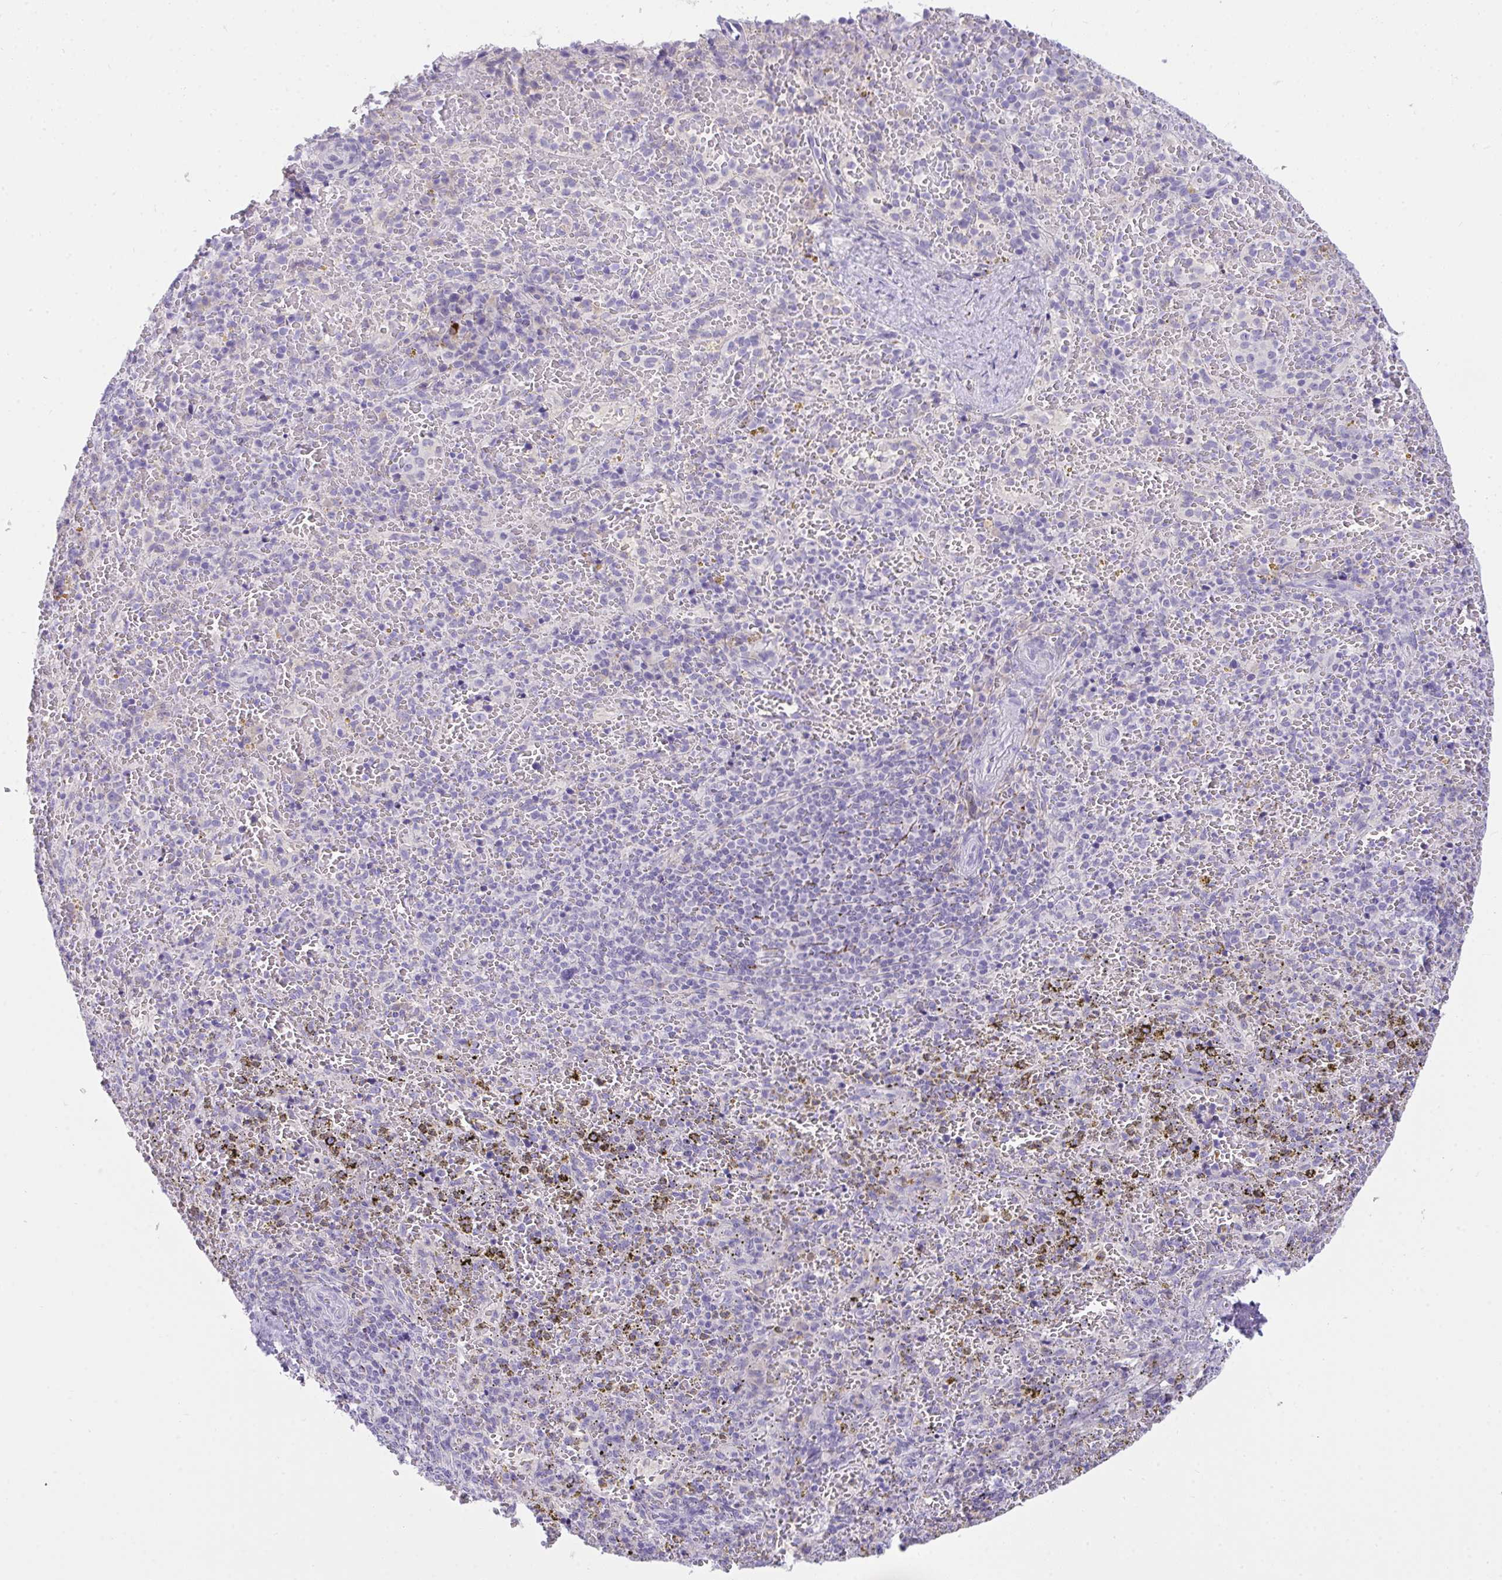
{"staining": {"intensity": "negative", "quantity": "none", "location": "none"}, "tissue": "spleen", "cell_type": "Cells in red pulp", "image_type": "normal", "snomed": [{"axis": "morphology", "description": "Normal tissue, NOS"}, {"axis": "topography", "description": "Spleen"}], "caption": "Immunohistochemical staining of unremarkable human spleen exhibits no significant positivity in cells in red pulp.", "gene": "SEMA6B", "patient": {"sex": "female", "age": 50}}